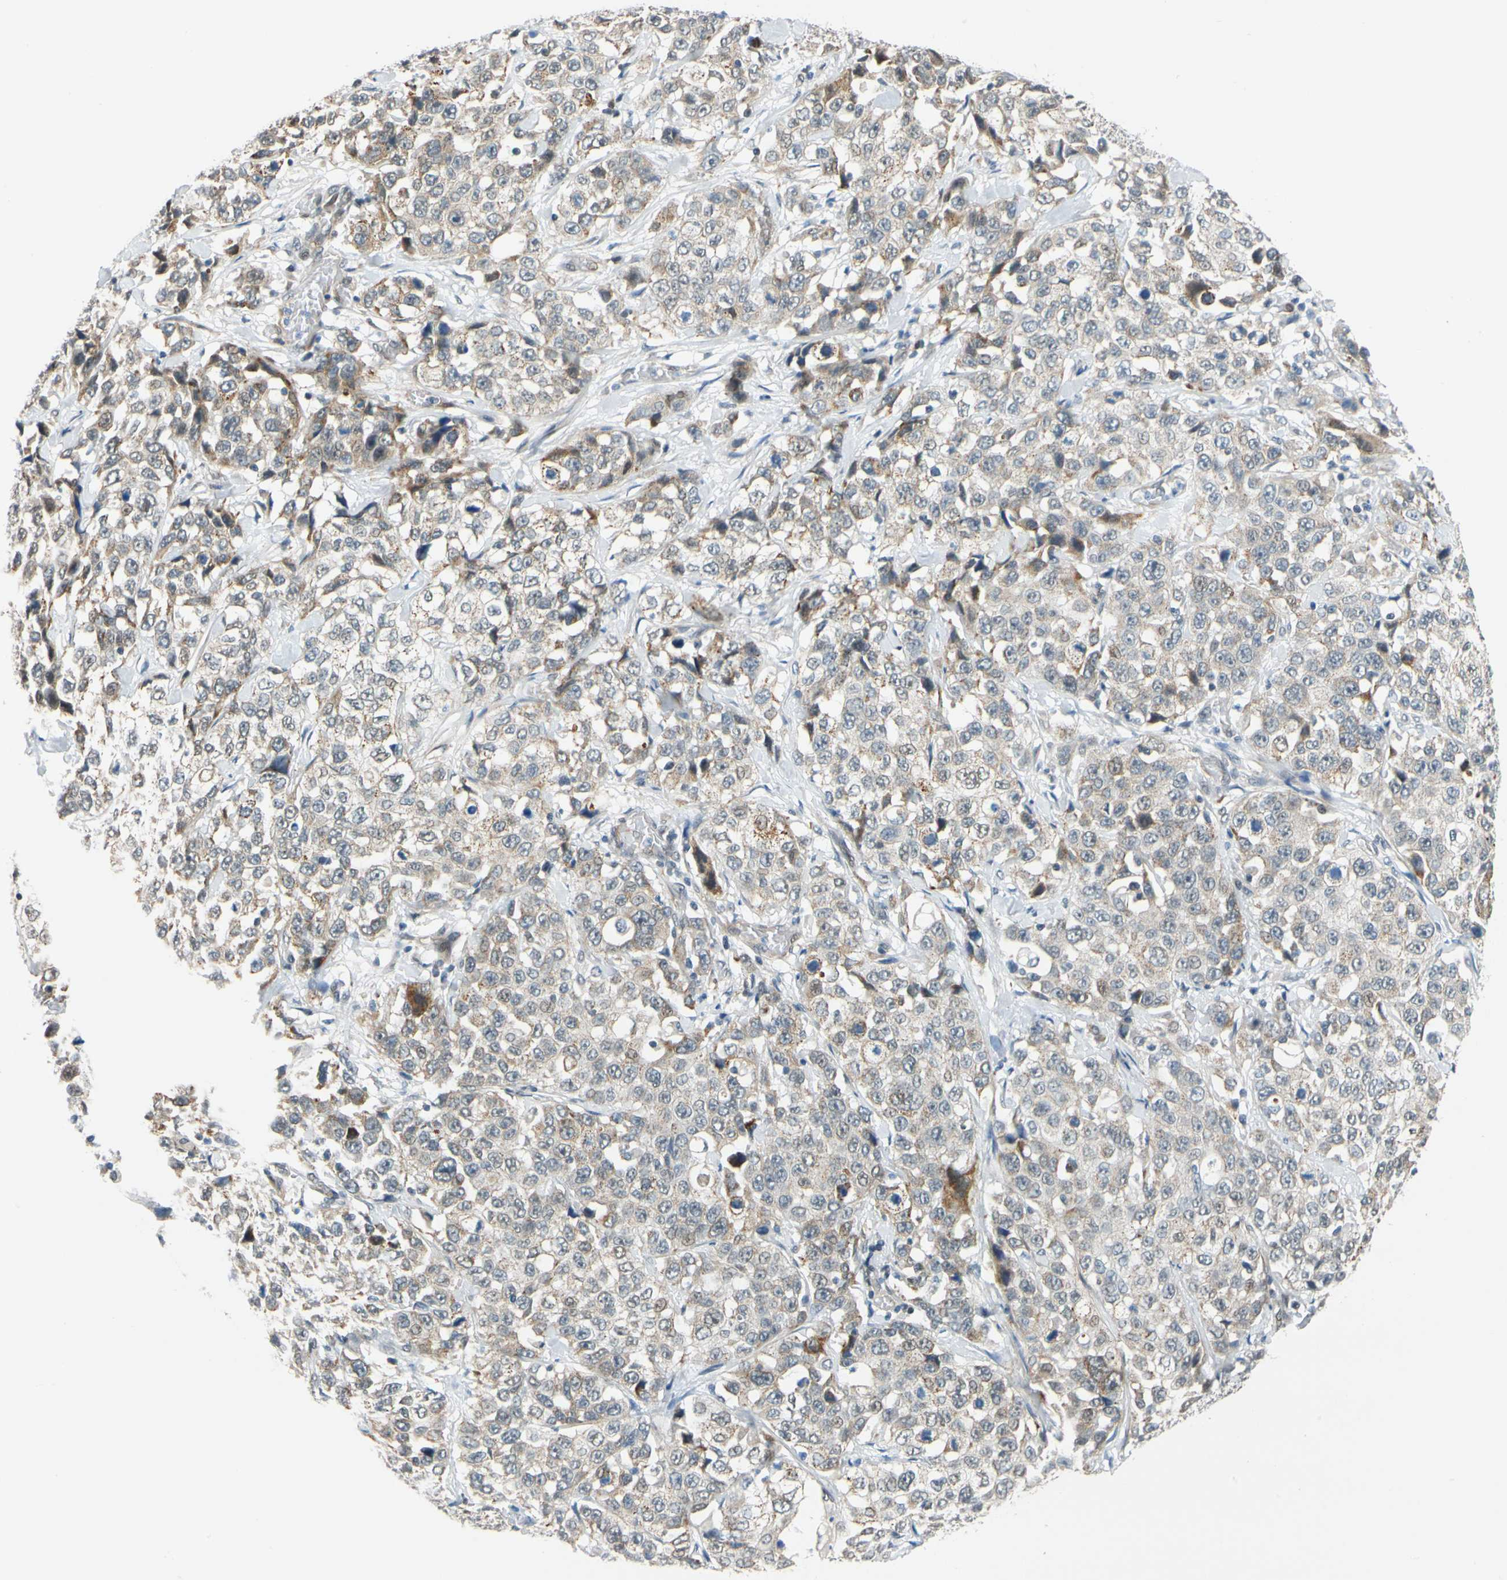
{"staining": {"intensity": "moderate", "quantity": "25%-75%", "location": "cytoplasmic/membranous"}, "tissue": "stomach cancer", "cell_type": "Tumor cells", "image_type": "cancer", "snomed": [{"axis": "morphology", "description": "Normal tissue, NOS"}, {"axis": "morphology", "description": "Adenocarcinoma, NOS"}, {"axis": "topography", "description": "Stomach"}], "caption": "Immunohistochemical staining of human stomach cancer demonstrates medium levels of moderate cytoplasmic/membranous staining in about 25%-75% of tumor cells. The protein is stained brown, and the nuclei are stained in blue (DAB IHC with brightfield microscopy, high magnification).", "gene": "POGZ", "patient": {"sex": "male", "age": 48}}